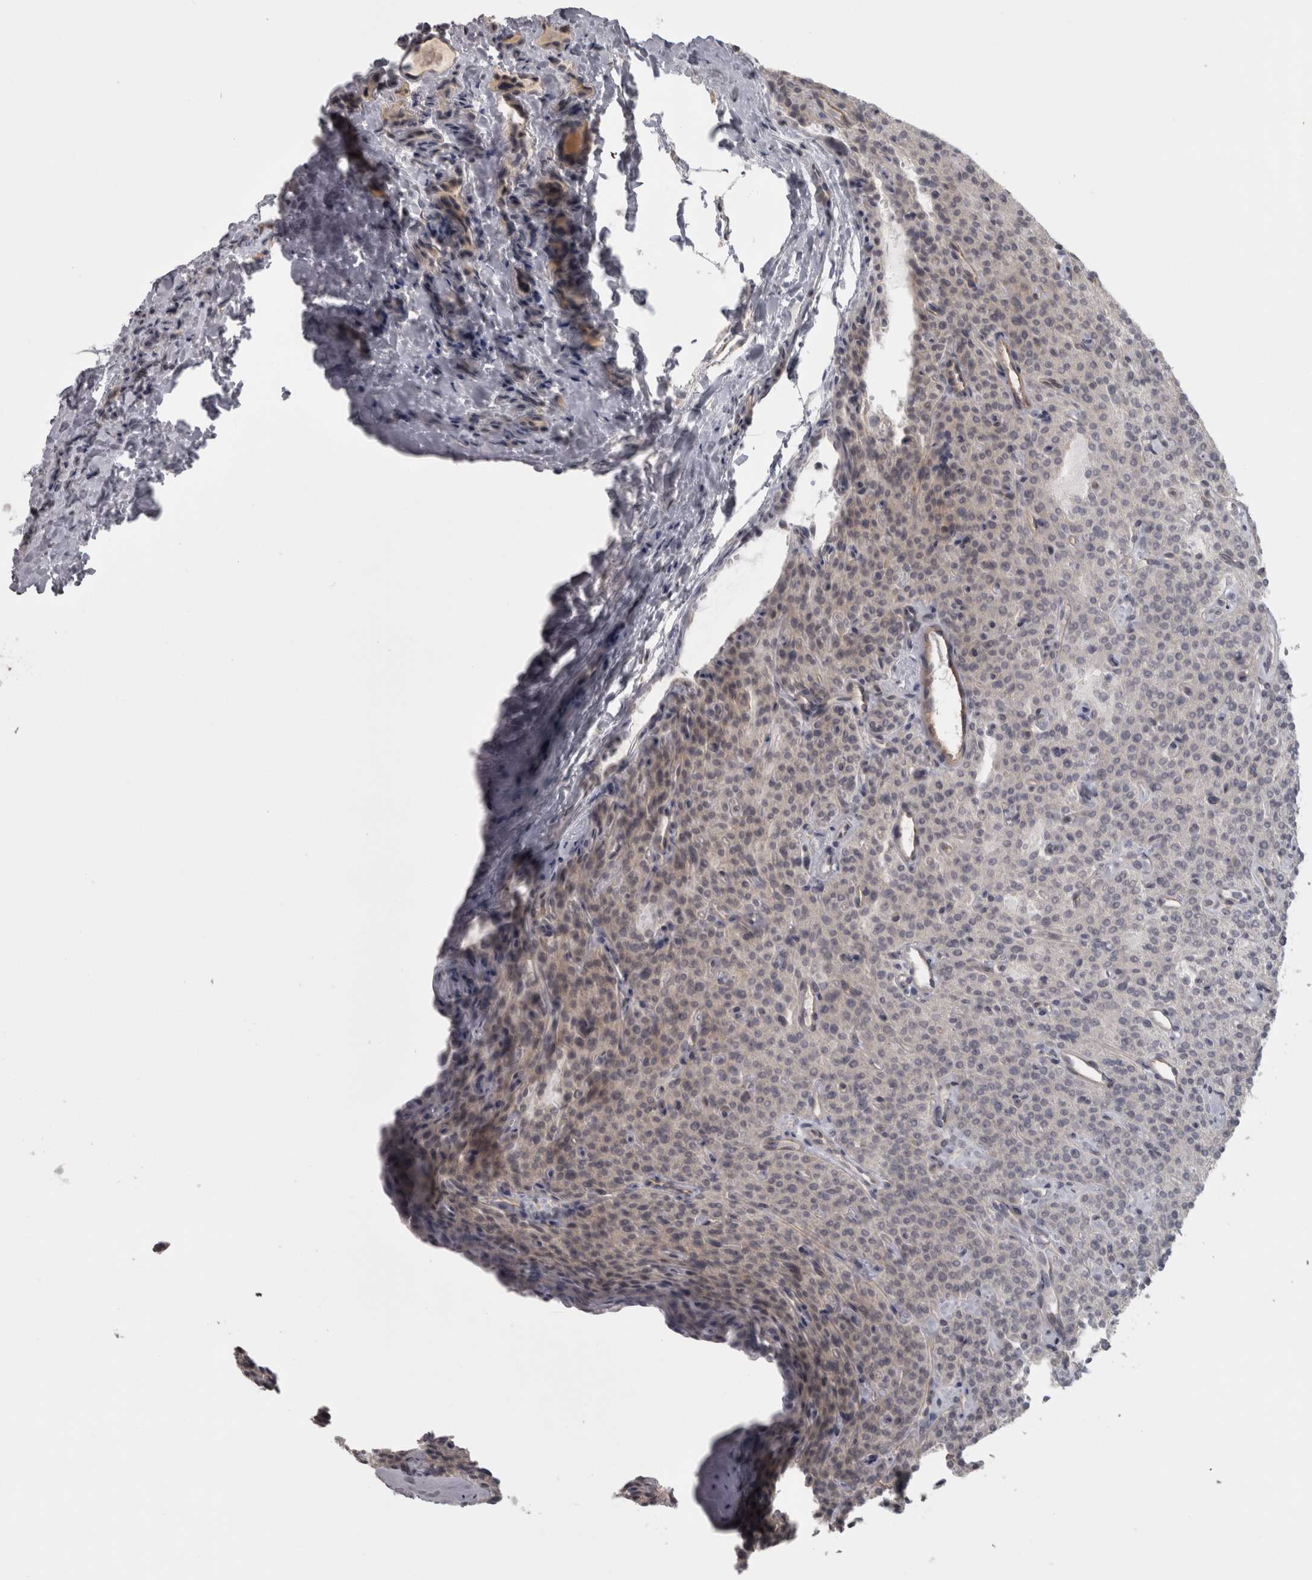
{"staining": {"intensity": "negative", "quantity": "none", "location": "none"}, "tissue": "parathyroid gland", "cell_type": "Glandular cells", "image_type": "normal", "snomed": [{"axis": "morphology", "description": "Normal tissue, NOS"}, {"axis": "topography", "description": "Parathyroid gland"}], "caption": "Image shows no significant protein expression in glandular cells of normal parathyroid gland. (Stains: DAB (3,3'-diaminobenzidine) immunohistochemistry with hematoxylin counter stain, Microscopy: brightfield microscopy at high magnification).", "gene": "PPP1R12B", "patient": {"sex": "male", "age": 46}}